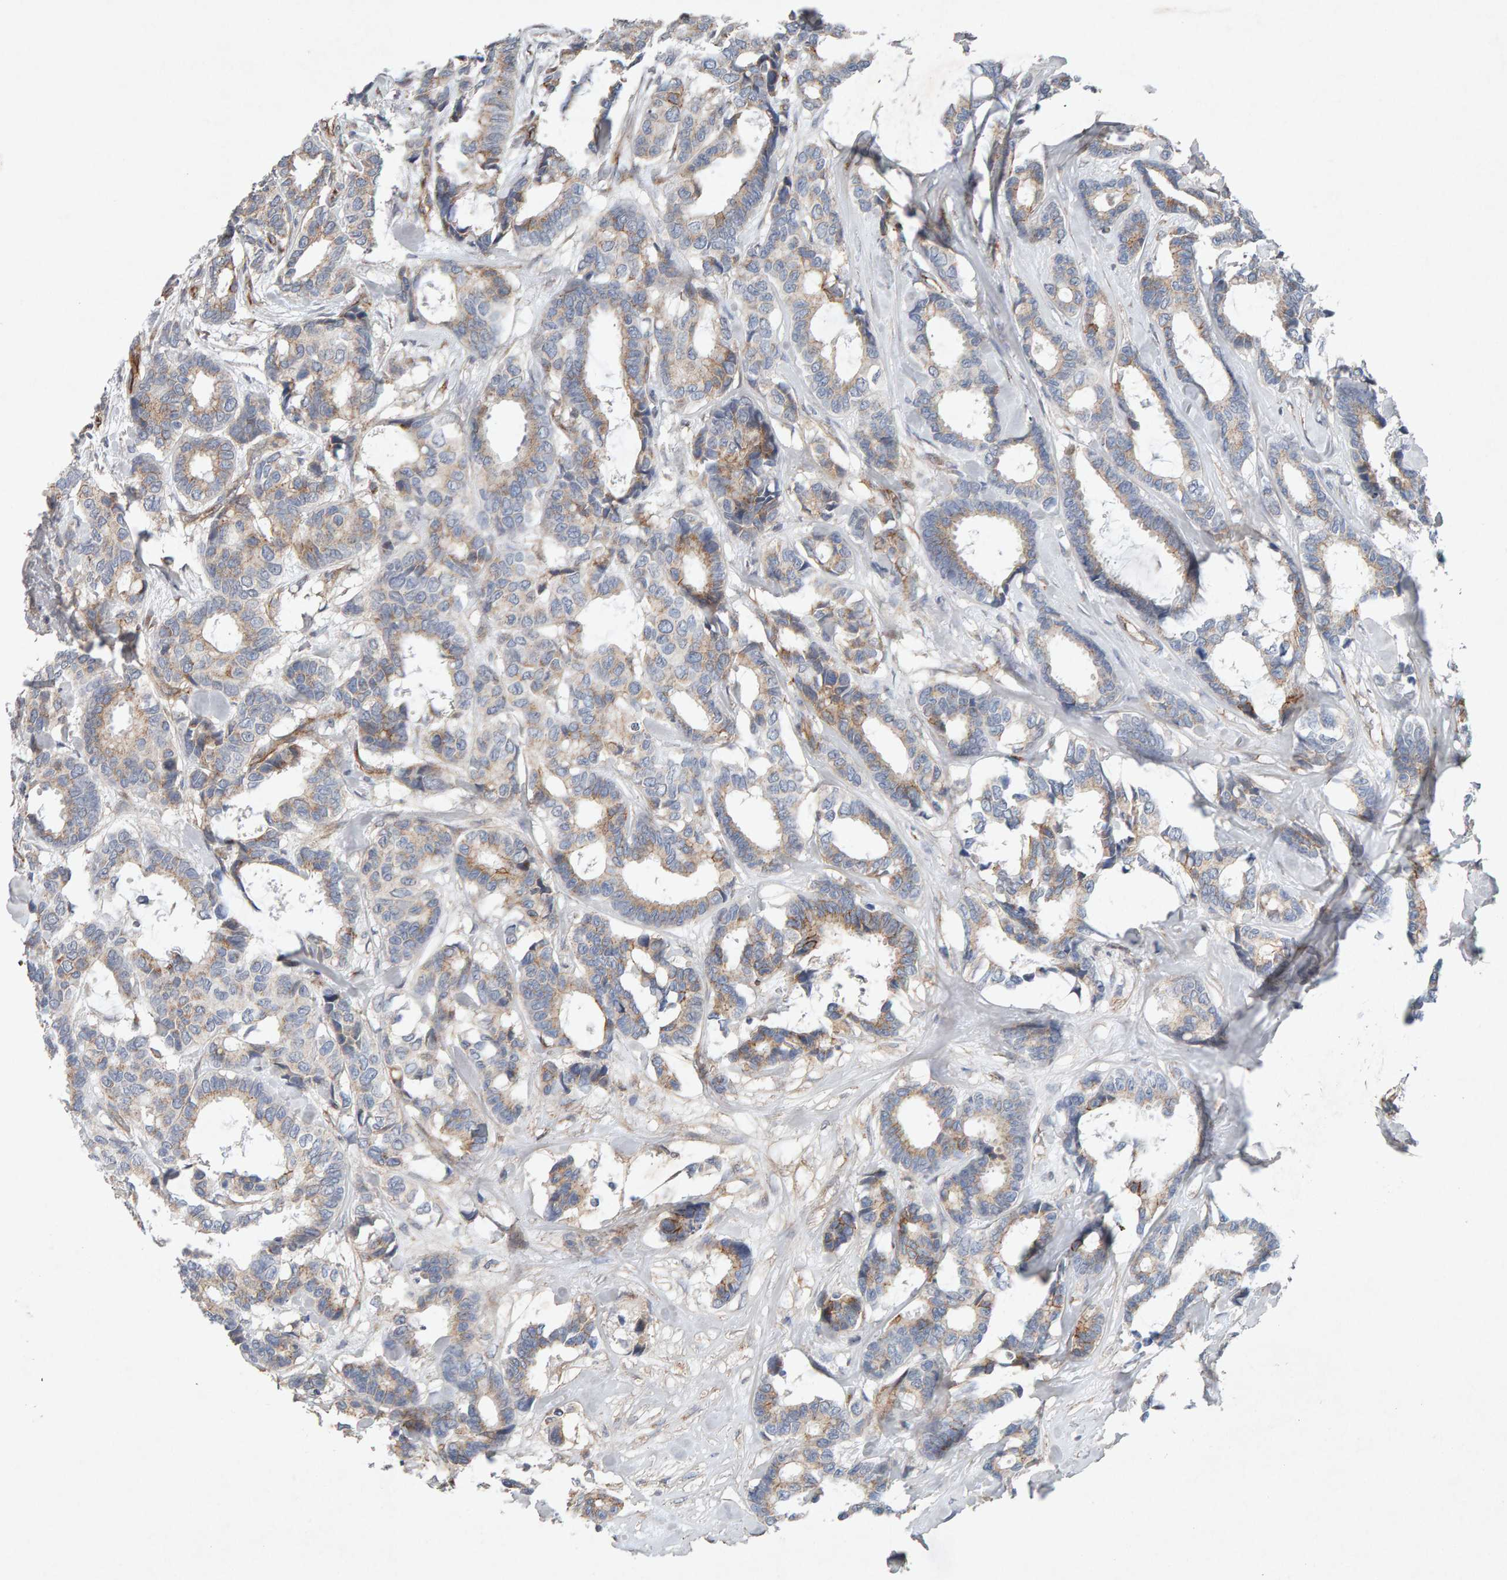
{"staining": {"intensity": "weak", "quantity": "25%-75%", "location": "cytoplasmic/membranous"}, "tissue": "breast cancer", "cell_type": "Tumor cells", "image_type": "cancer", "snomed": [{"axis": "morphology", "description": "Duct carcinoma"}, {"axis": "topography", "description": "Breast"}], "caption": "Intraductal carcinoma (breast) was stained to show a protein in brown. There is low levels of weak cytoplasmic/membranous positivity in about 25%-75% of tumor cells. (IHC, brightfield microscopy, high magnification).", "gene": "PTPRM", "patient": {"sex": "female", "age": 87}}